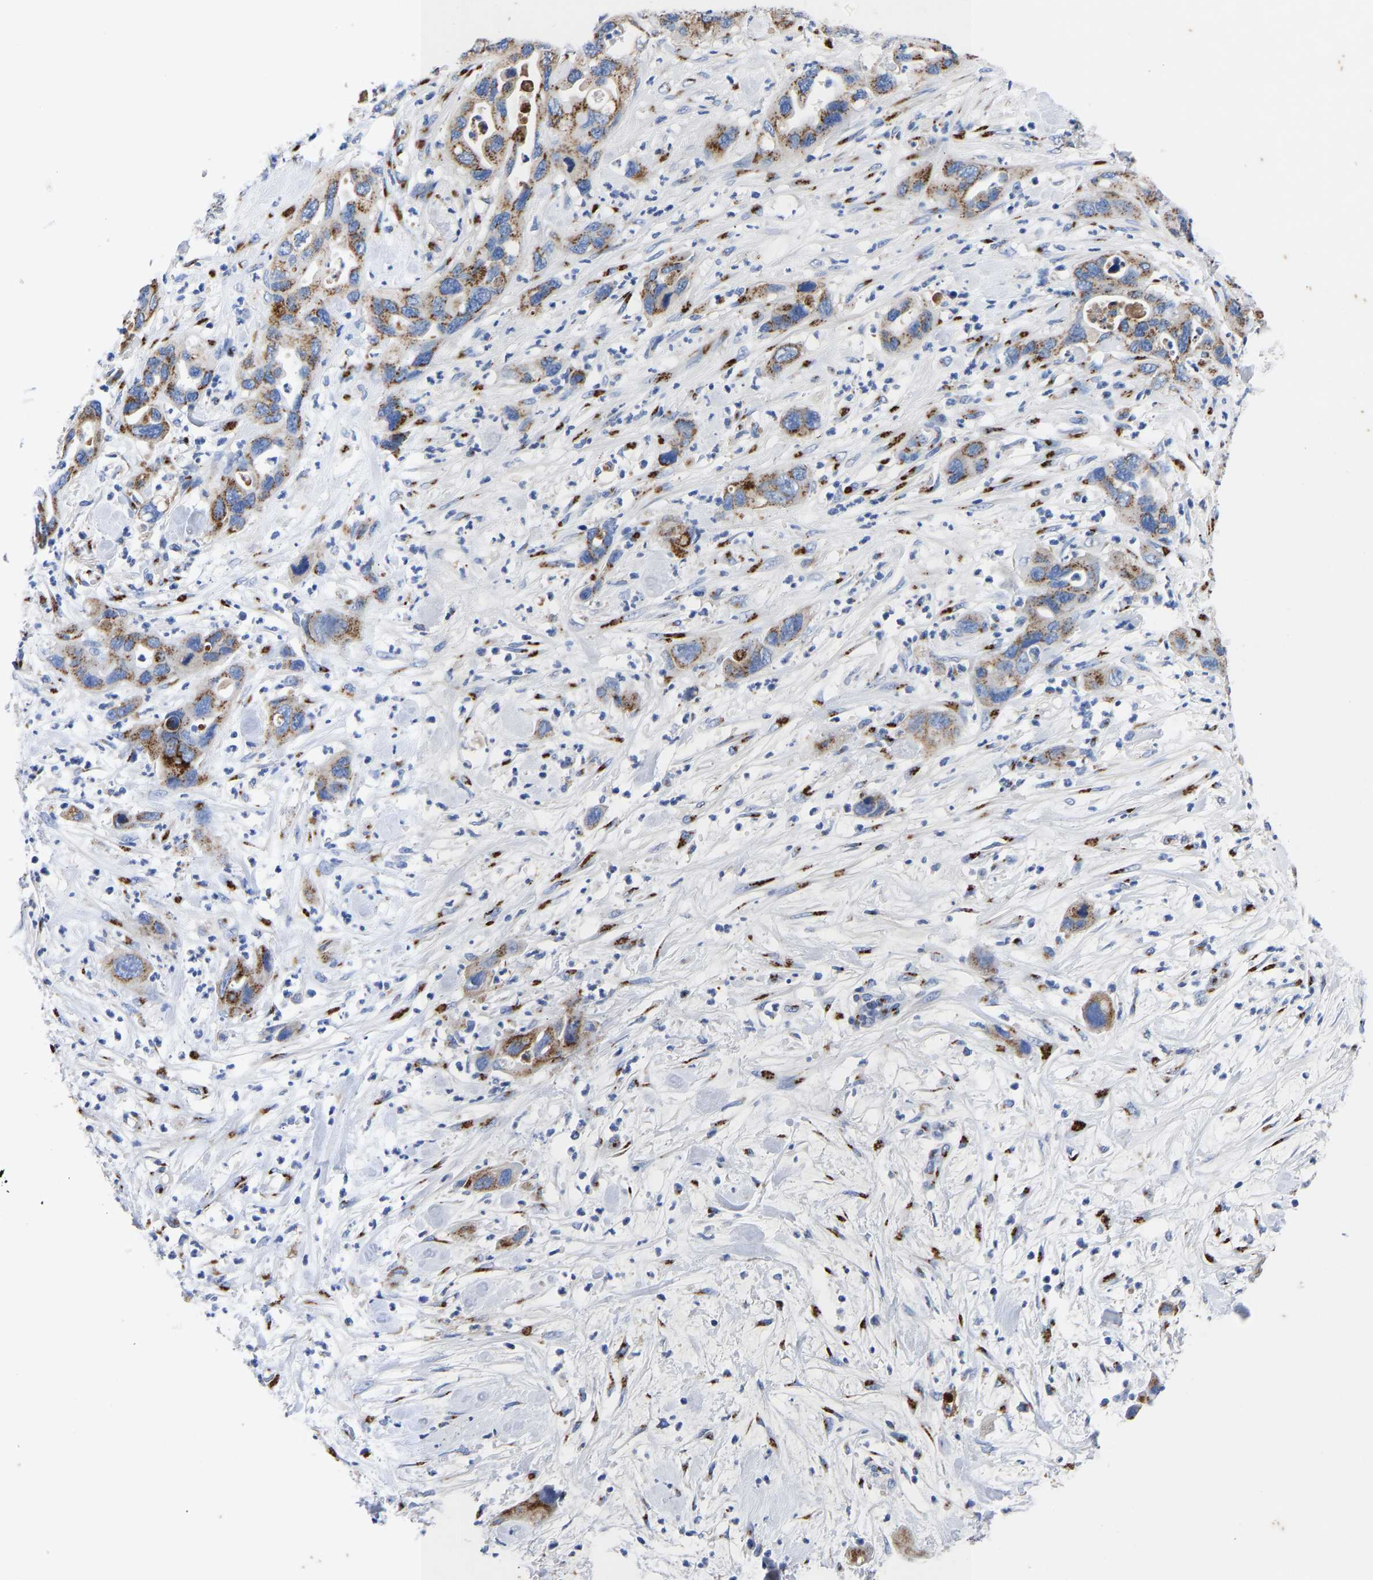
{"staining": {"intensity": "moderate", "quantity": ">75%", "location": "cytoplasmic/membranous"}, "tissue": "pancreatic cancer", "cell_type": "Tumor cells", "image_type": "cancer", "snomed": [{"axis": "morphology", "description": "Adenocarcinoma, NOS"}, {"axis": "topography", "description": "Pancreas"}], "caption": "Immunohistochemistry (IHC) (DAB) staining of human pancreatic cancer demonstrates moderate cytoplasmic/membranous protein staining in about >75% of tumor cells. (Stains: DAB (3,3'-diaminobenzidine) in brown, nuclei in blue, Microscopy: brightfield microscopy at high magnification).", "gene": "TMEM87A", "patient": {"sex": "female", "age": 71}}